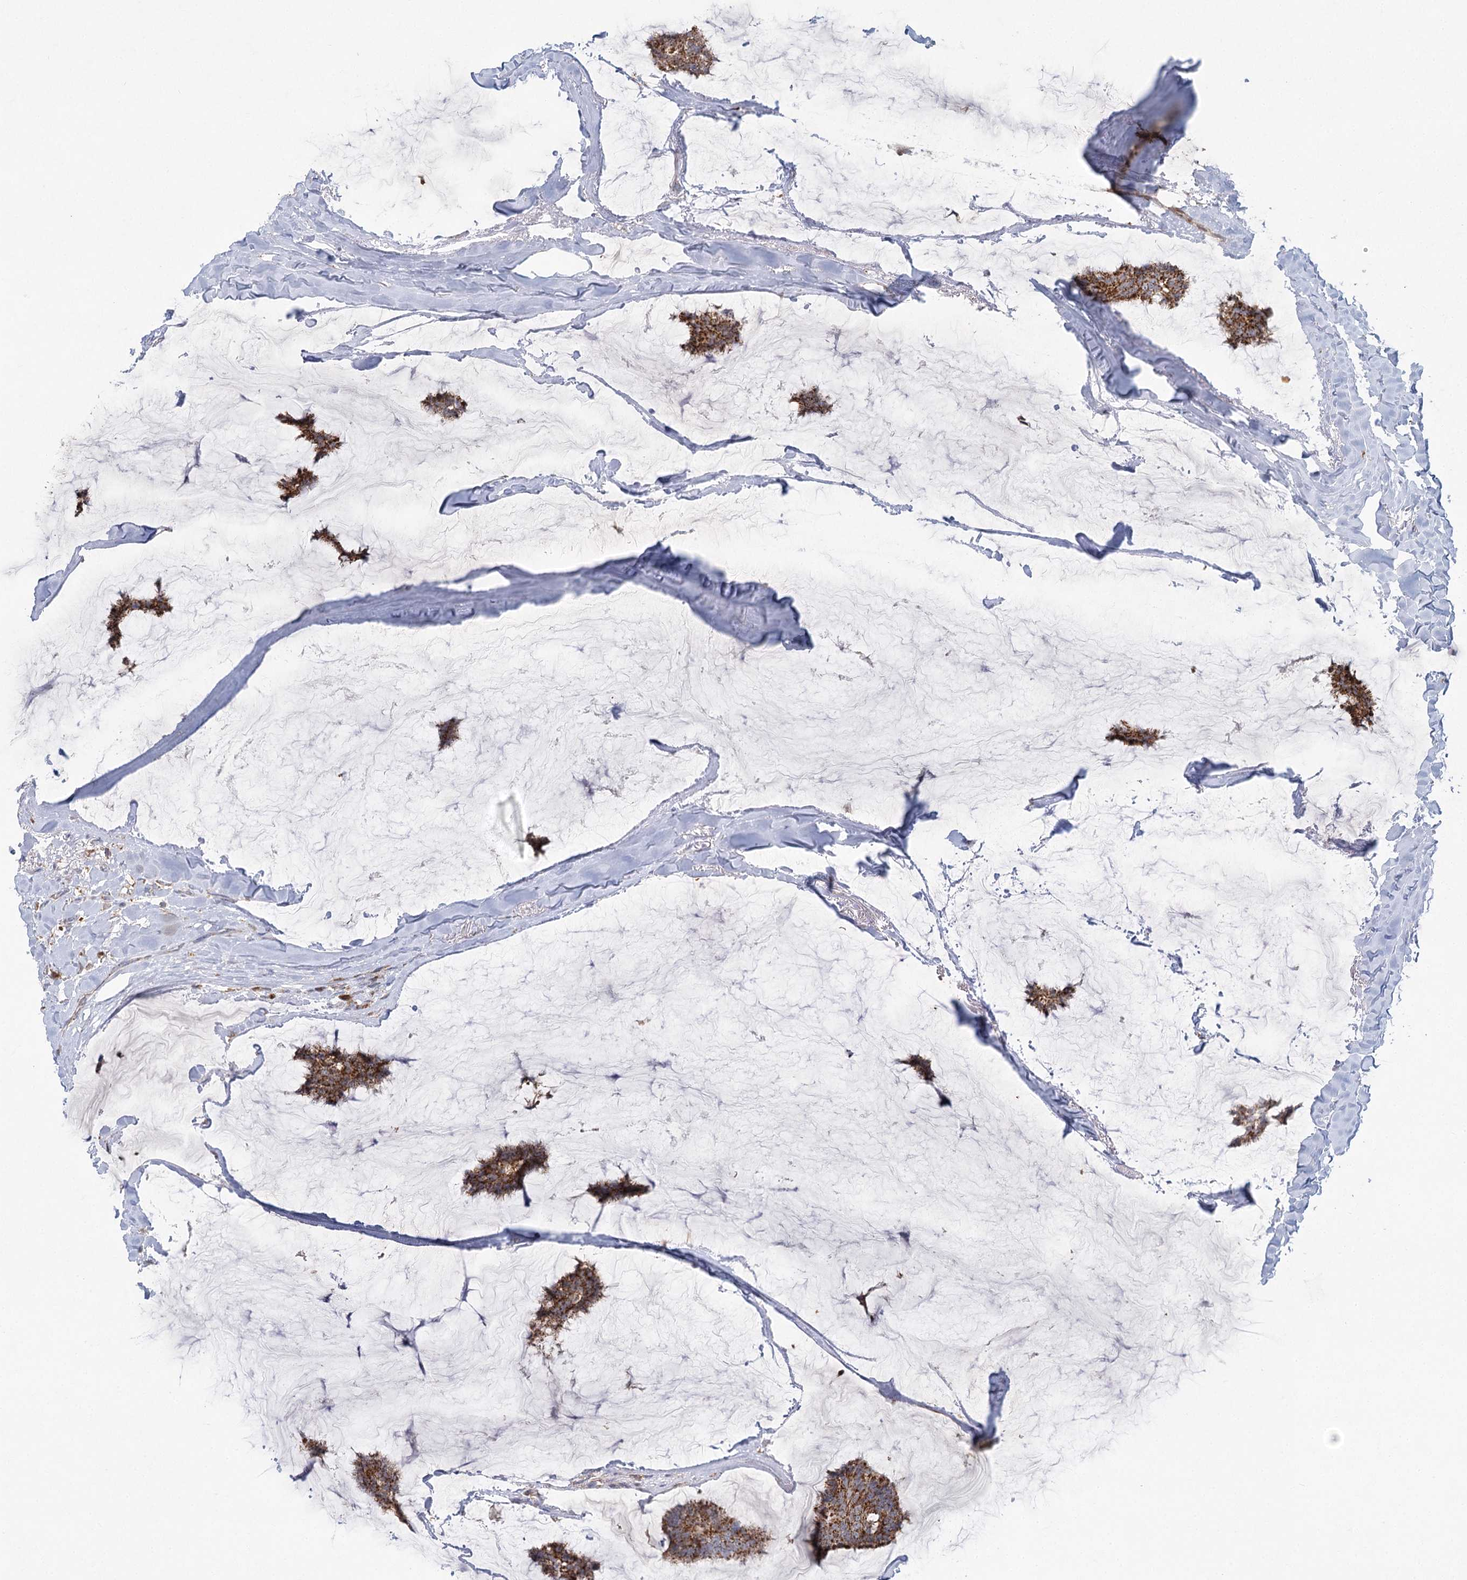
{"staining": {"intensity": "strong", "quantity": ">75%", "location": "cytoplasmic/membranous"}, "tissue": "breast cancer", "cell_type": "Tumor cells", "image_type": "cancer", "snomed": [{"axis": "morphology", "description": "Duct carcinoma"}, {"axis": "topography", "description": "Breast"}], "caption": "Strong cytoplasmic/membranous positivity is identified in approximately >75% of tumor cells in breast invasive ductal carcinoma. The staining was performed using DAB to visualize the protein expression in brown, while the nuclei were stained in blue with hematoxylin (Magnification: 20x).", "gene": "TAS1R1", "patient": {"sex": "female", "age": 93}}